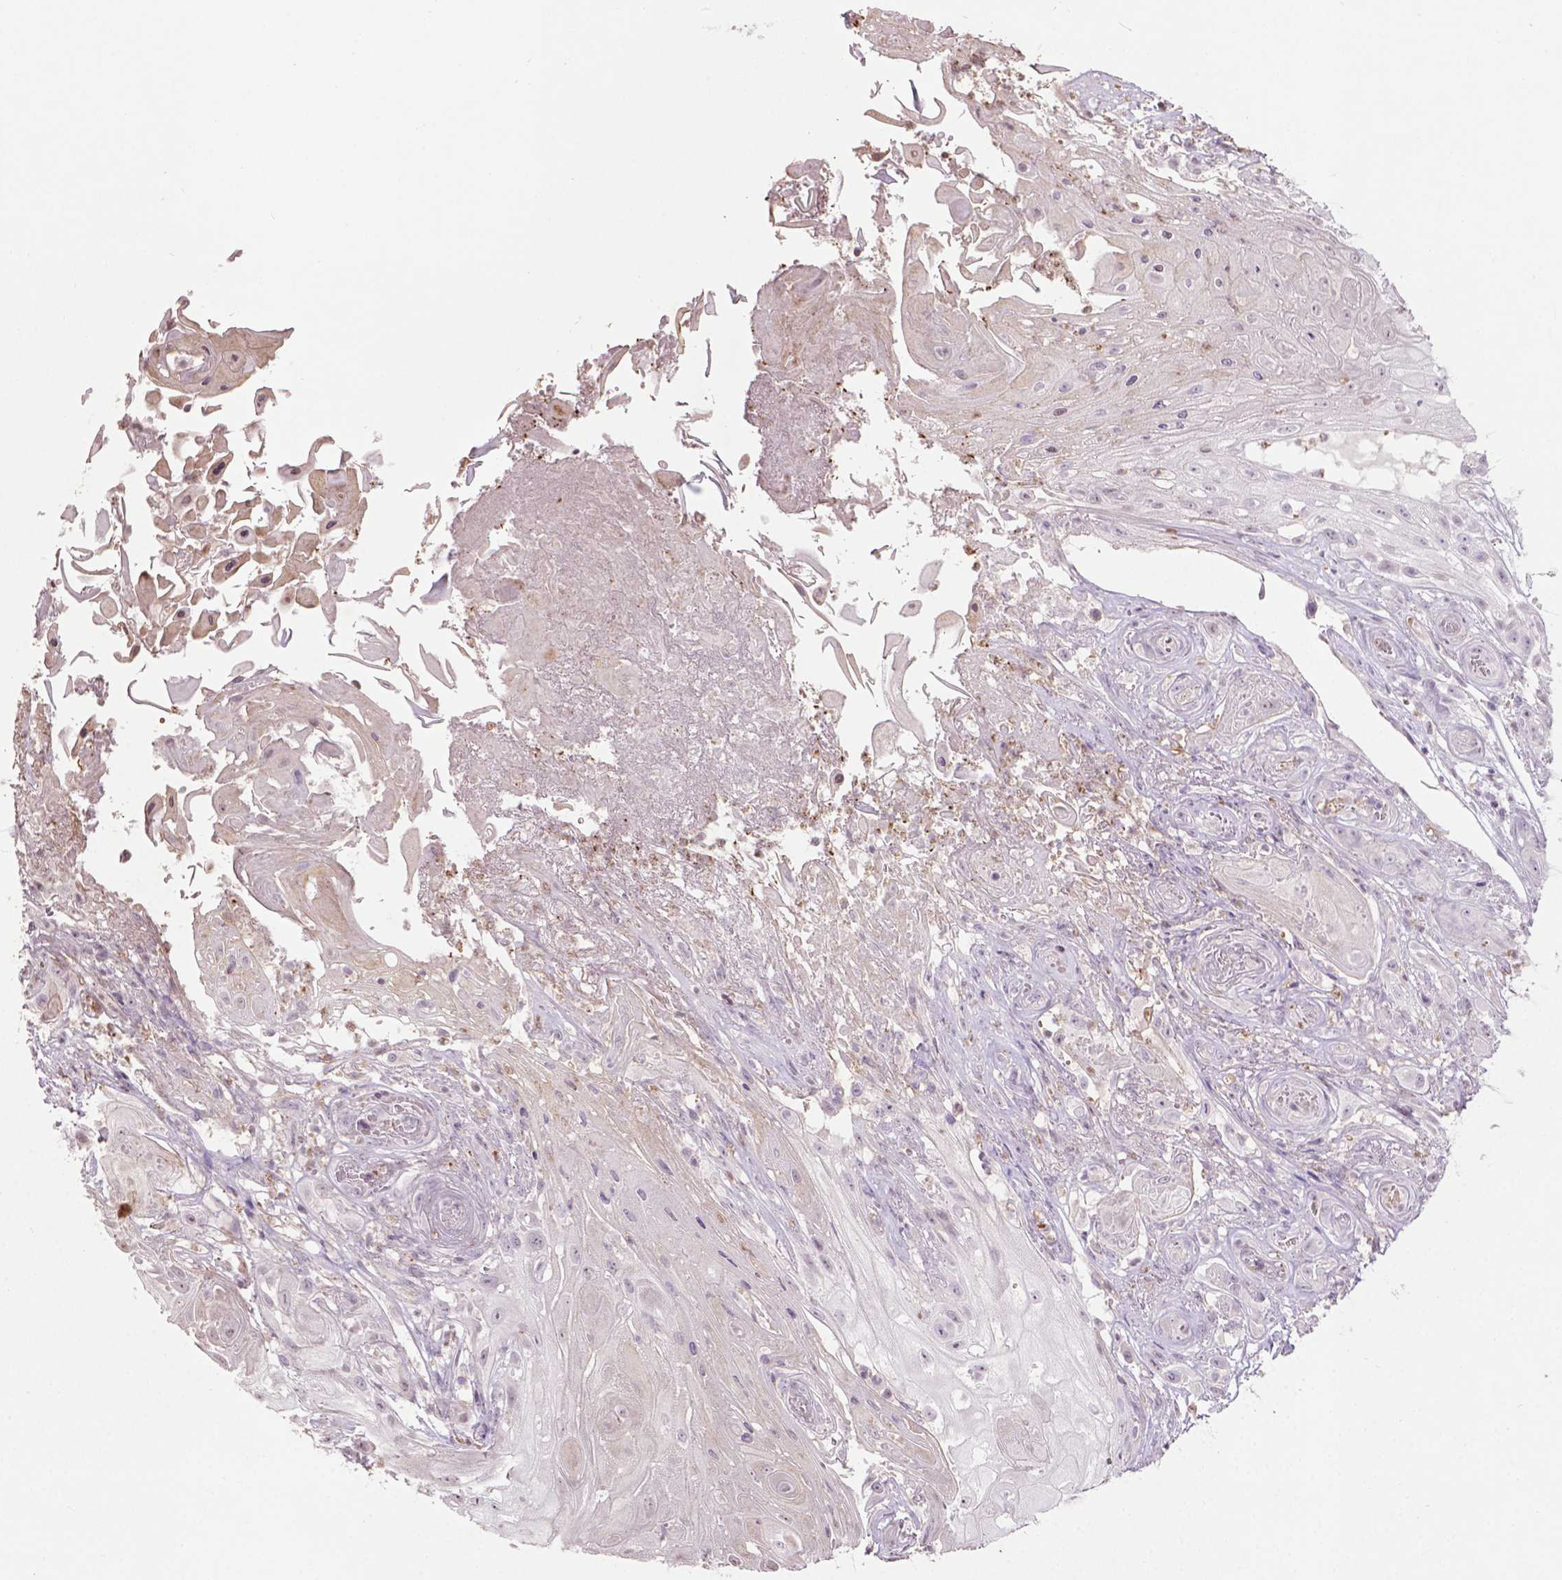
{"staining": {"intensity": "negative", "quantity": "none", "location": "none"}, "tissue": "skin cancer", "cell_type": "Tumor cells", "image_type": "cancer", "snomed": [{"axis": "morphology", "description": "Squamous cell carcinoma, NOS"}, {"axis": "topography", "description": "Skin"}], "caption": "This is a micrograph of immunohistochemistry staining of squamous cell carcinoma (skin), which shows no staining in tumor cells. Nuclei are stained in blue.", "gene": "NTNG2", "patient": {"sex": "male", "age": 62}}